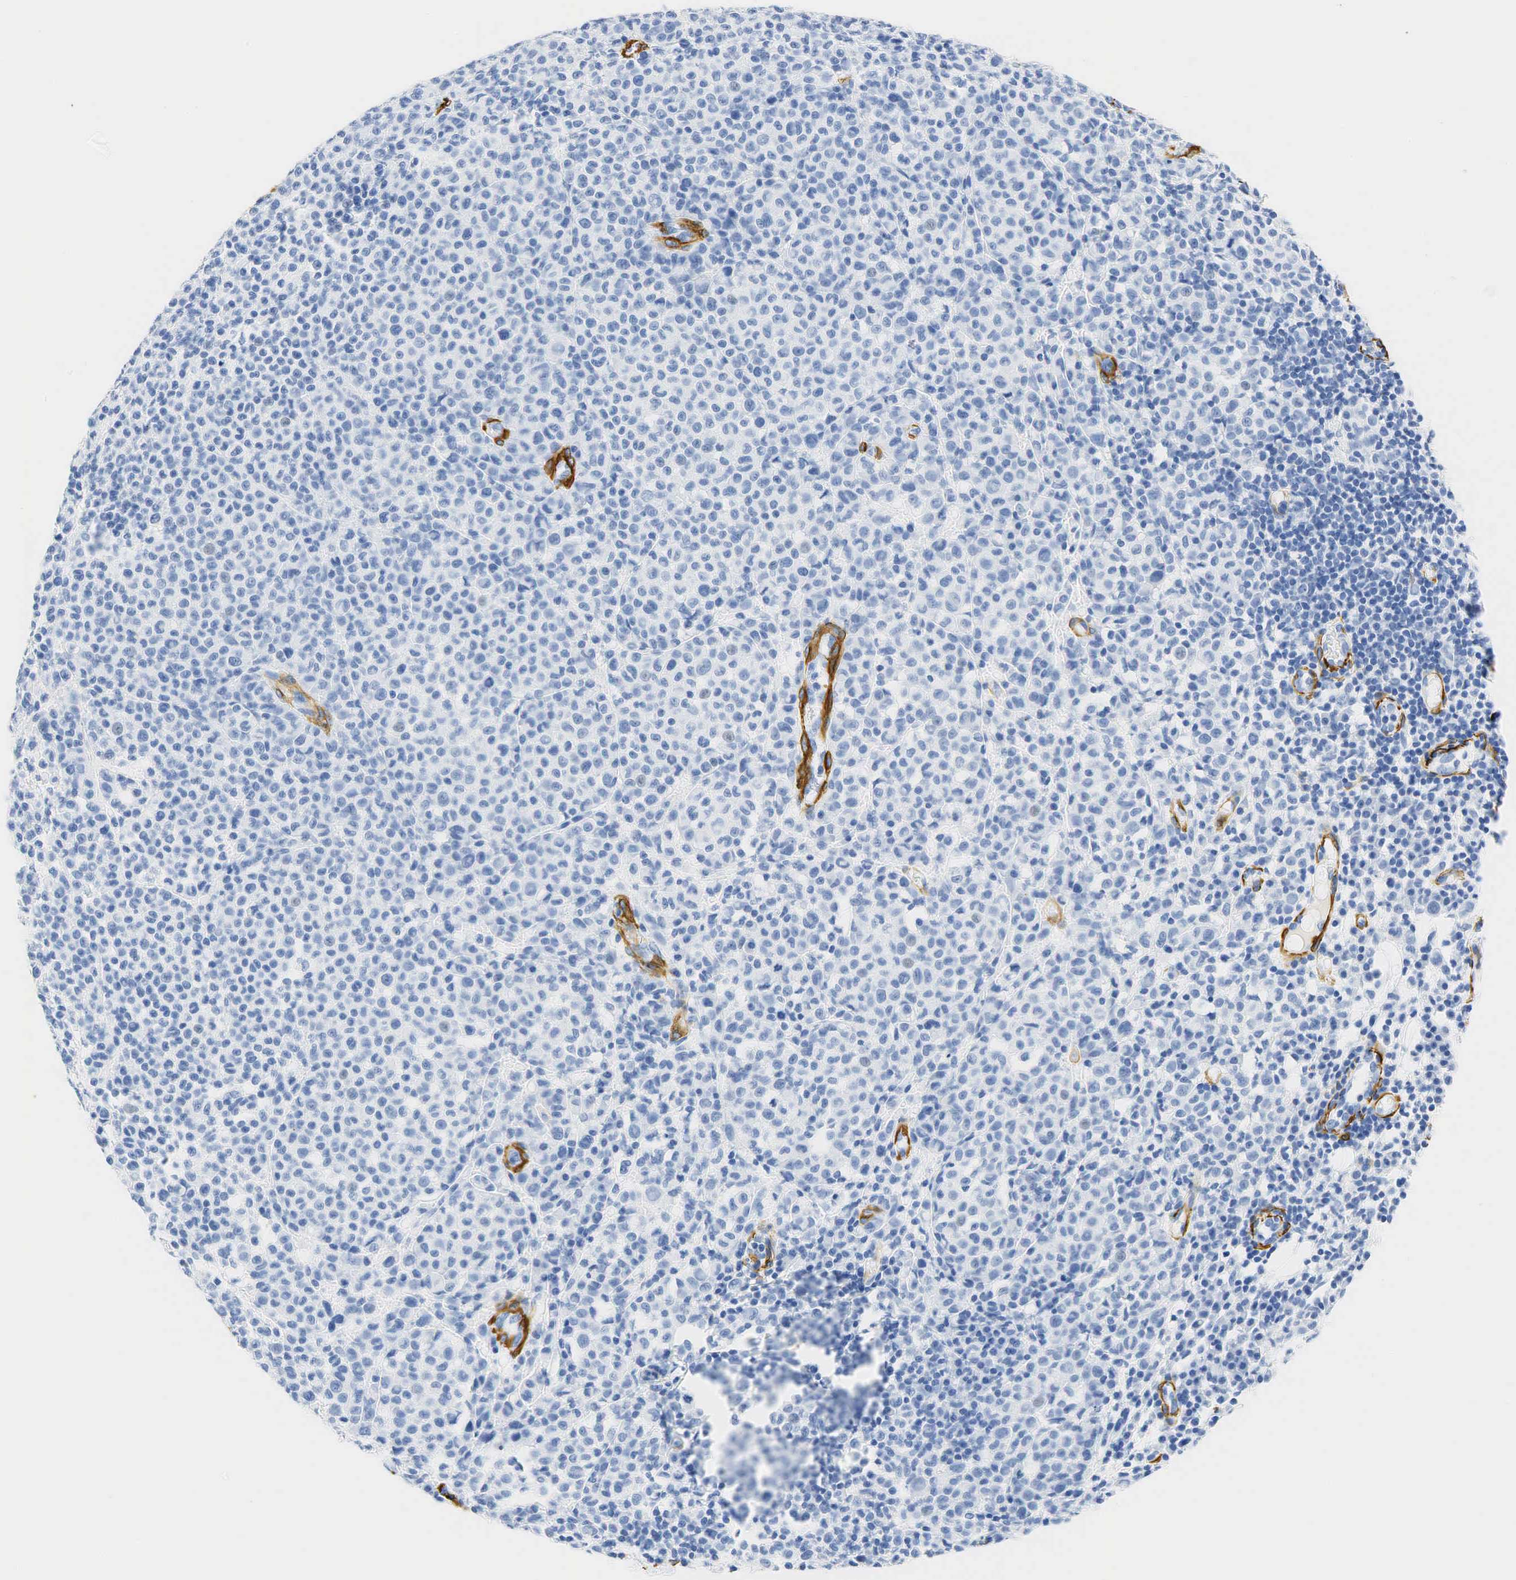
{"staining": {"intensity": "negative", "quantity": "none", "location": "none"}, "tissue": "melanoma", "cell_type": "Tumor cells", "image_type": "cancer", "snomed": [{"axis": "morphology", "description": "Malignant melanoma, Metastatic site"}, {"axis": "topography", "description": "Skin"}], "caption": "Tumor cells show no significant staining in melanoma. Brightfield microscopy of IHC stained with DAB (3,3'-diaminobenzidine) (brown) and hematoxylin (blue), captured at high magnification.", "gene": "ACTA1", "patient": {"sex": "male", "age": 32}}